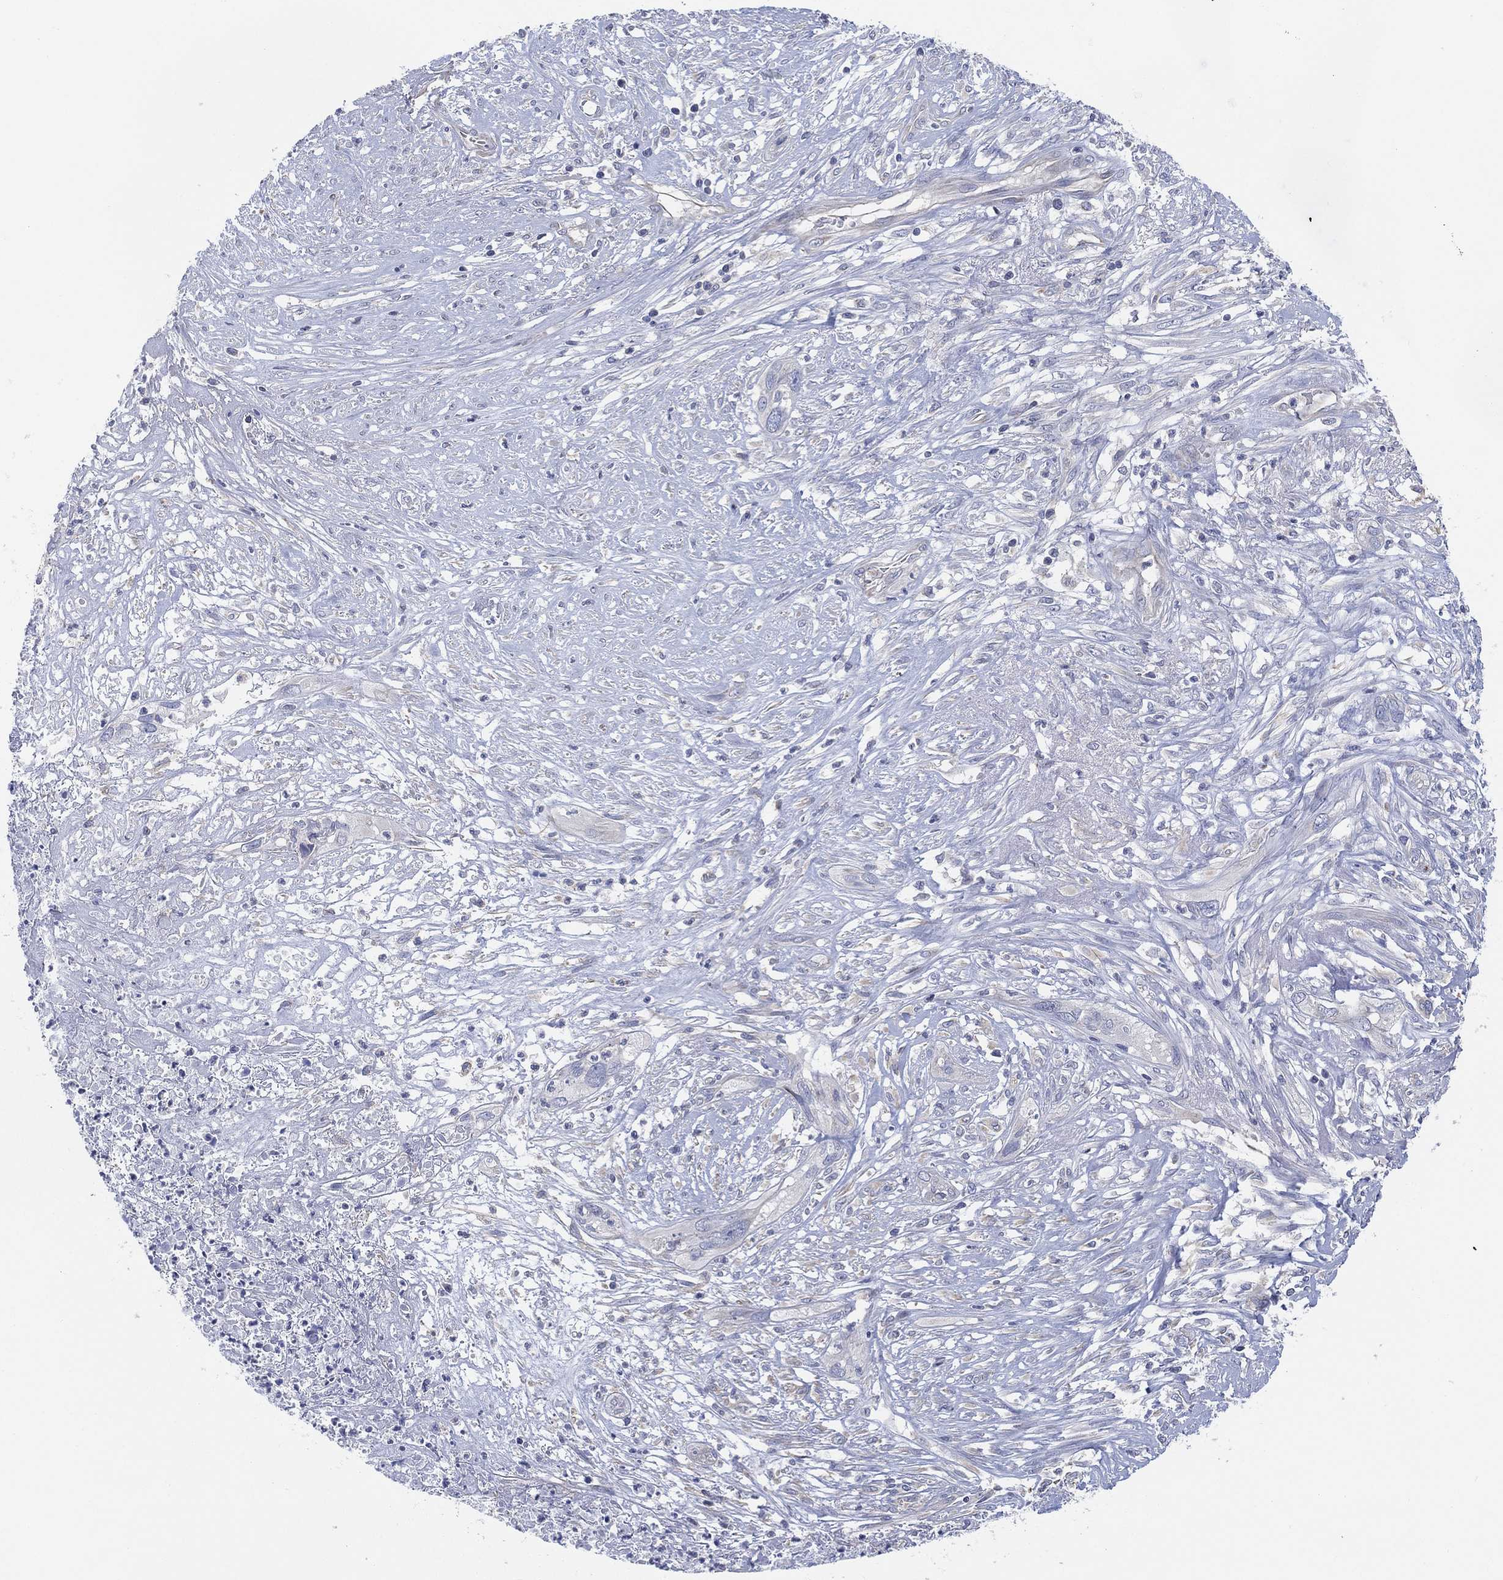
{"staining": {"intensity": "negative", "quantity": "none", "location": "none"}, "tissue": "cervical cancer", "cell_type": "Tumor cells", "image_type": "cancer", "snomed": [{"axis": "morphology", "description": "Squamous cell carcinoma, NOS"}, {"axis": "topography", "description": "Cervix"}], "caption": "Histopathology image shows no protein expression in tumor cells of squamous cell carcinoma (cervical) tissue.", "gene": "CFTR", "patient": {"sex": "female", "age": 57}}